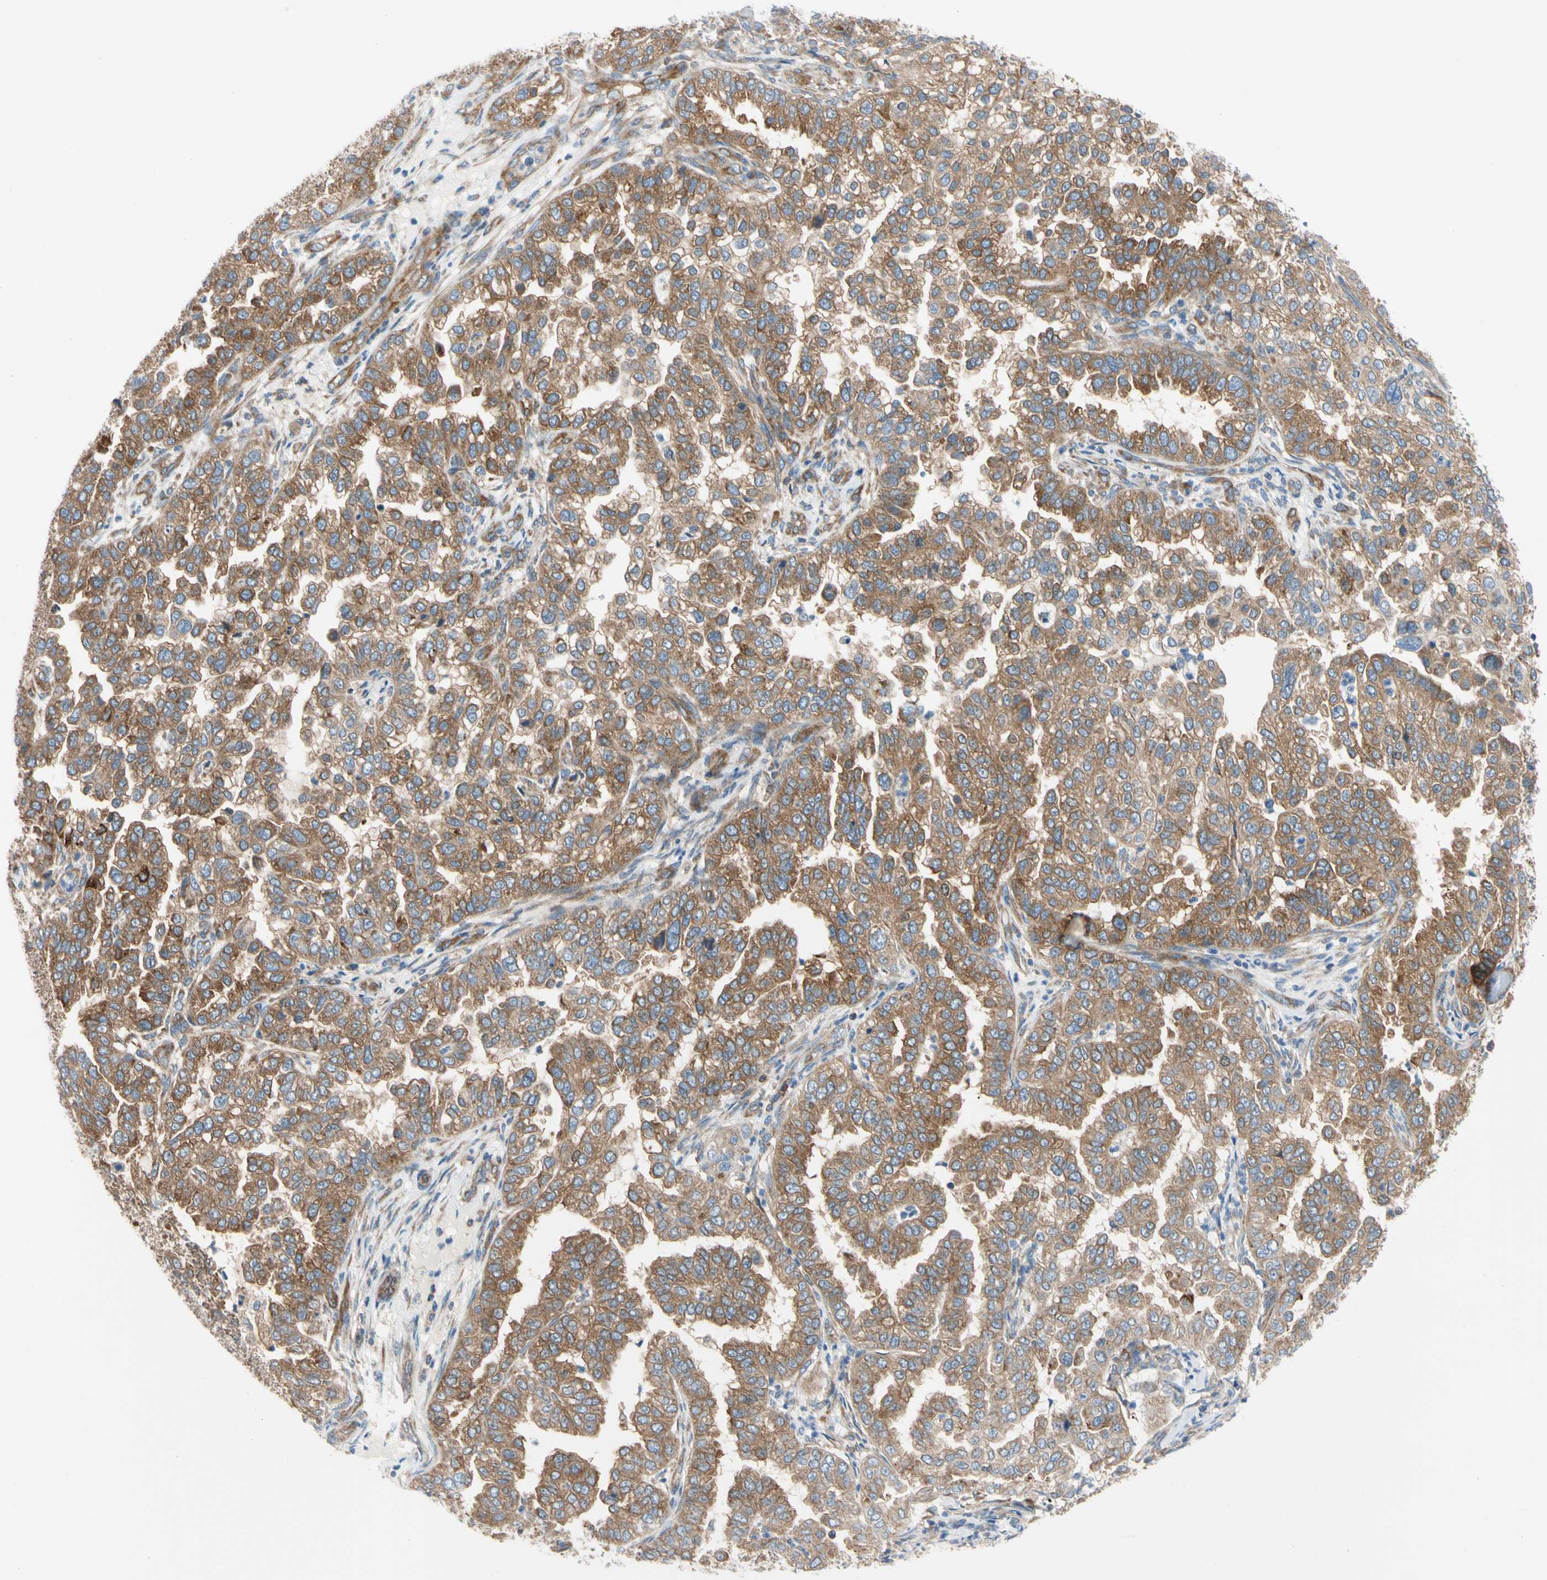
{"staining": {"intensity": "moderate", "quantity": ">75%", "location": "cytoplasmic/membranous"}, "tissue": "endometrial cancer", "cell_type": "Tumor cells", "image_type": "cancer", "snomed": [{"axis": "morphology", "description": "Adenocarcinoma, NOS"}, {"axis": "topography", "description": "Endometrium"}], "caption": "Tumor cells display moderate cytoplasmic/membranous staining in about >75% of cells in adenocarcinoma (endometrial).", "gene": "GPHN", "patient": {"sex": "female", "age": 85}}